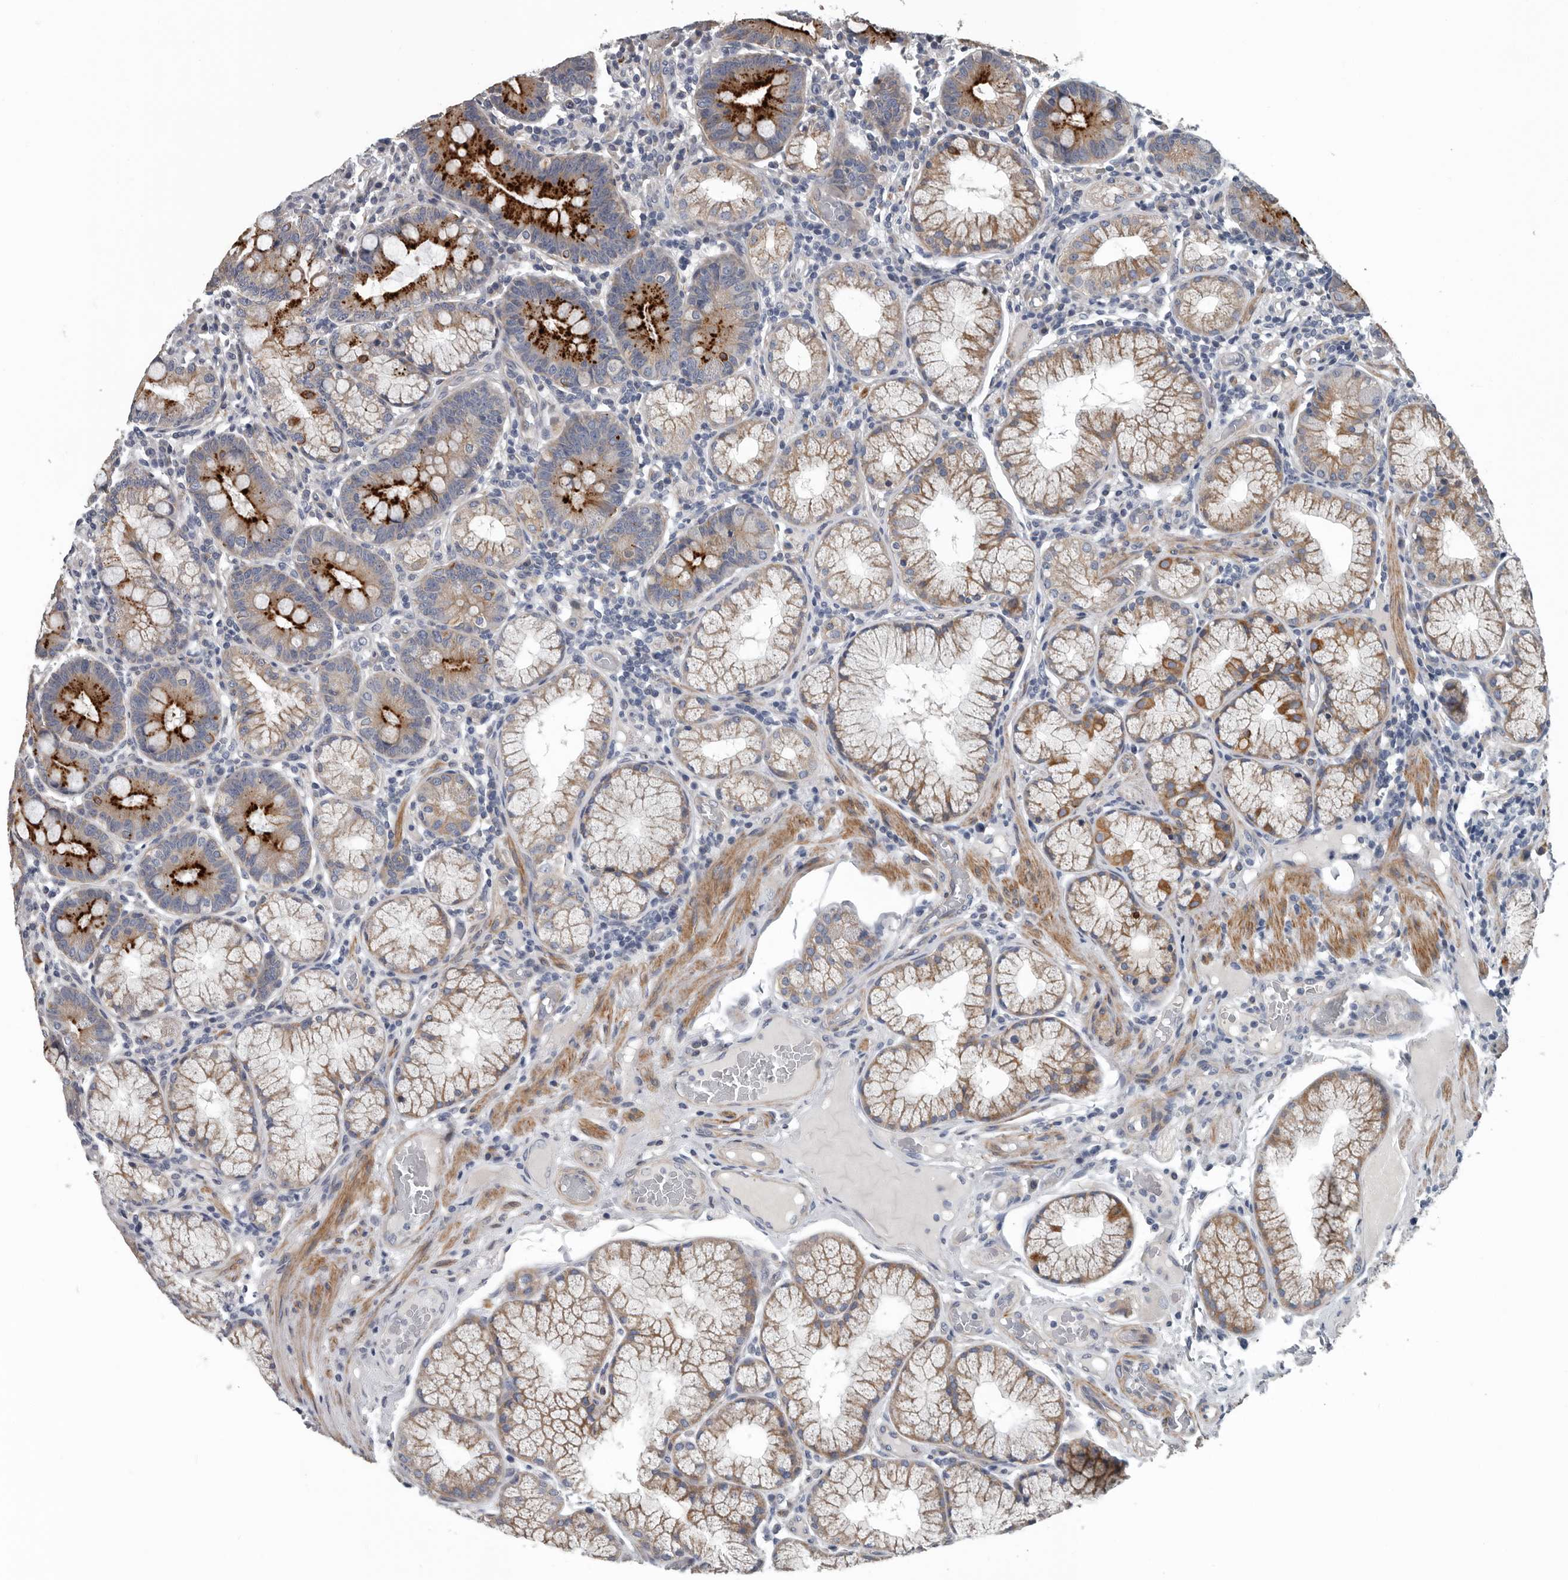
{"staining": {"intensity": "strong", "quantity": "25%-75%", "location": "cytoplasmic/membranous"}, "tissue": "duodenum", "cell_type": "Glandular cells", "image_type": "normal", "snomed": [{"axis": "morphology", "description": "Normal tissue, NOS"}, {"axis": "topography", "description": "Duodenum"}], "caption": "Protein staining by immunohistochemistry (IHC) reveals strong cytoplasmic/membranous positivity in approximately 25%-75% of glandular cells in normal duodenum.", "gene": "DPY19L4", "patient": {"sex": "male", "age": 50}}